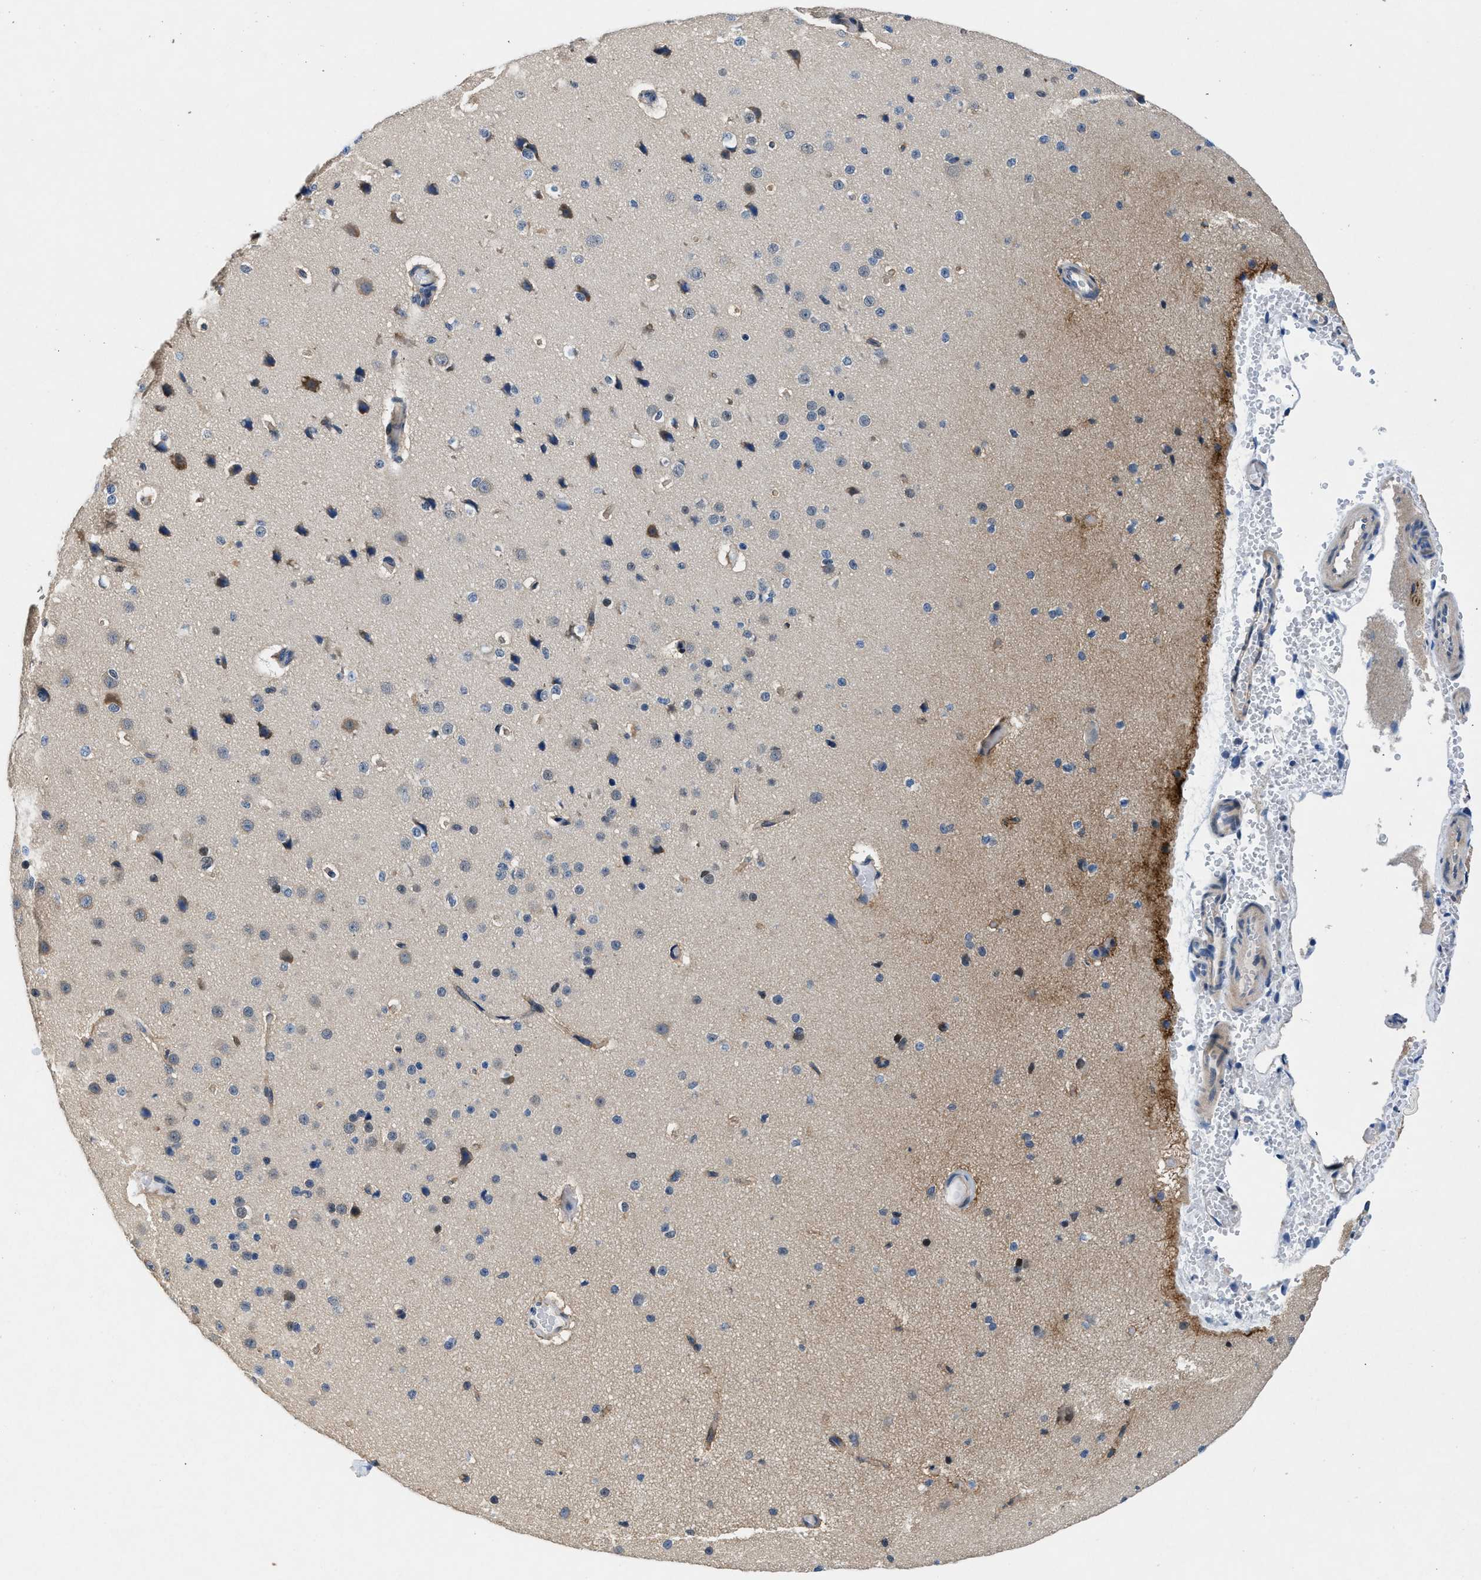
{"staining": {"intensity": "negative", "quantity": "none", "location": "none"}, "tissue": "cerebral cortex", "cell_type": "Endothelial cells", "image_type": "normal", "snomed": [{"axis": "morphology", "description": "Normal tissue, NOS"}, {"axis": "morphology", "description": "Developmental malformation"}, {"axis": "topography", "description": "Cerebral cortex"}], "caption": "This is an immunohistochemistry micrograph of unremarkable cerebral cortex. There is no expression in endothelial cells.", "gene": "COPS2", "patient": {"sex": "female", "age": 30}}